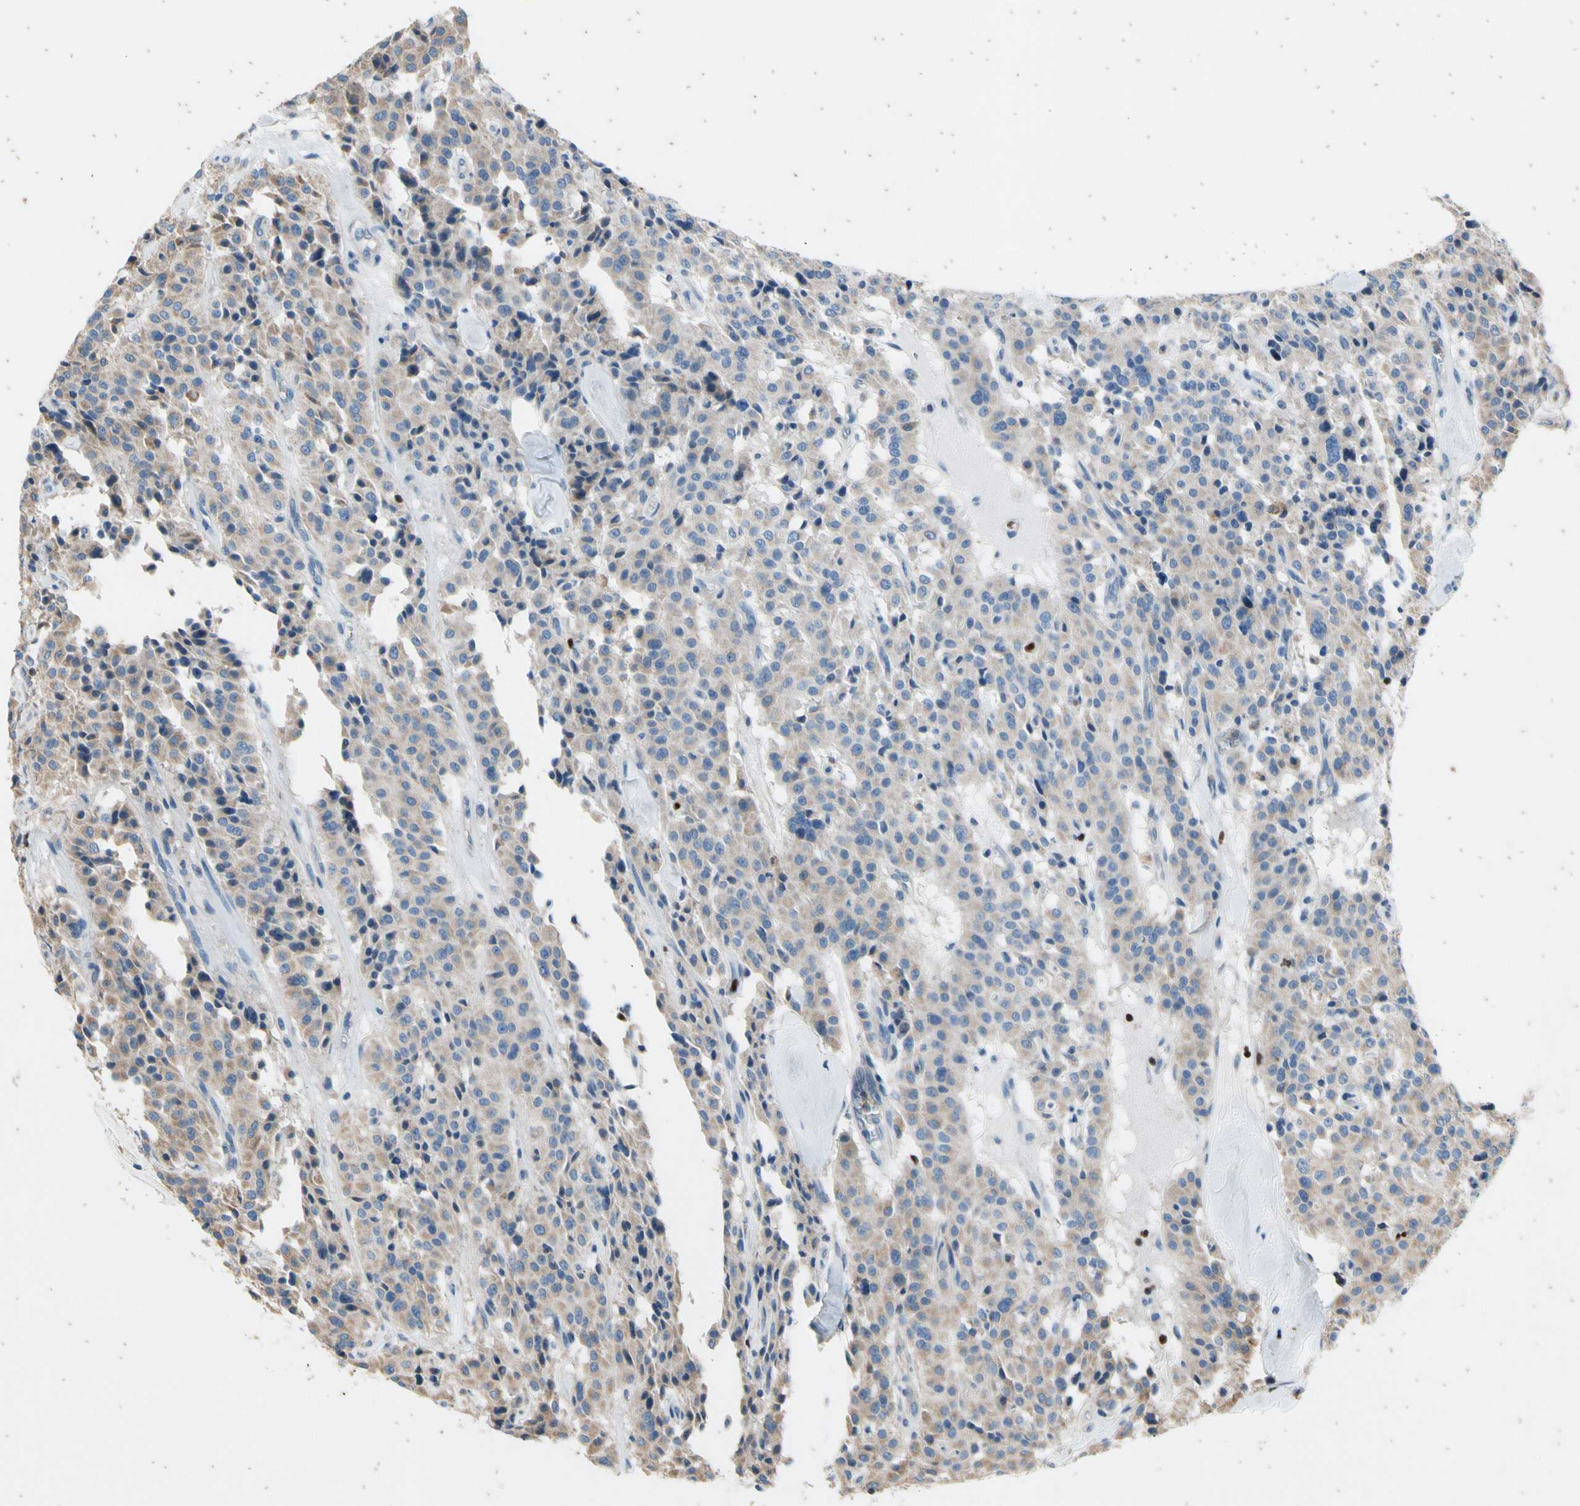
{"staining": {"intensity": "weak", "quantity": ">75%", "location": "cytoplasmic/membranous"}, "tissue": "carcinoid", "cell_type": "Tumor cells", "image_type": "cancer", "snomed": [{"axis": "morphology", "description": "Carcinoid, malignant, NOS"}, {"axis": "topography", "description": "Lung"}], "caption": "A micrograph showing weak cytoplasmic/membranous positivity in about >75% of tumor cells in carcinoid (malignant), as visualized by brown immunohistochemical staining.", "gene": "TBX21", "patient": {"sex": "male", "age": 30}}